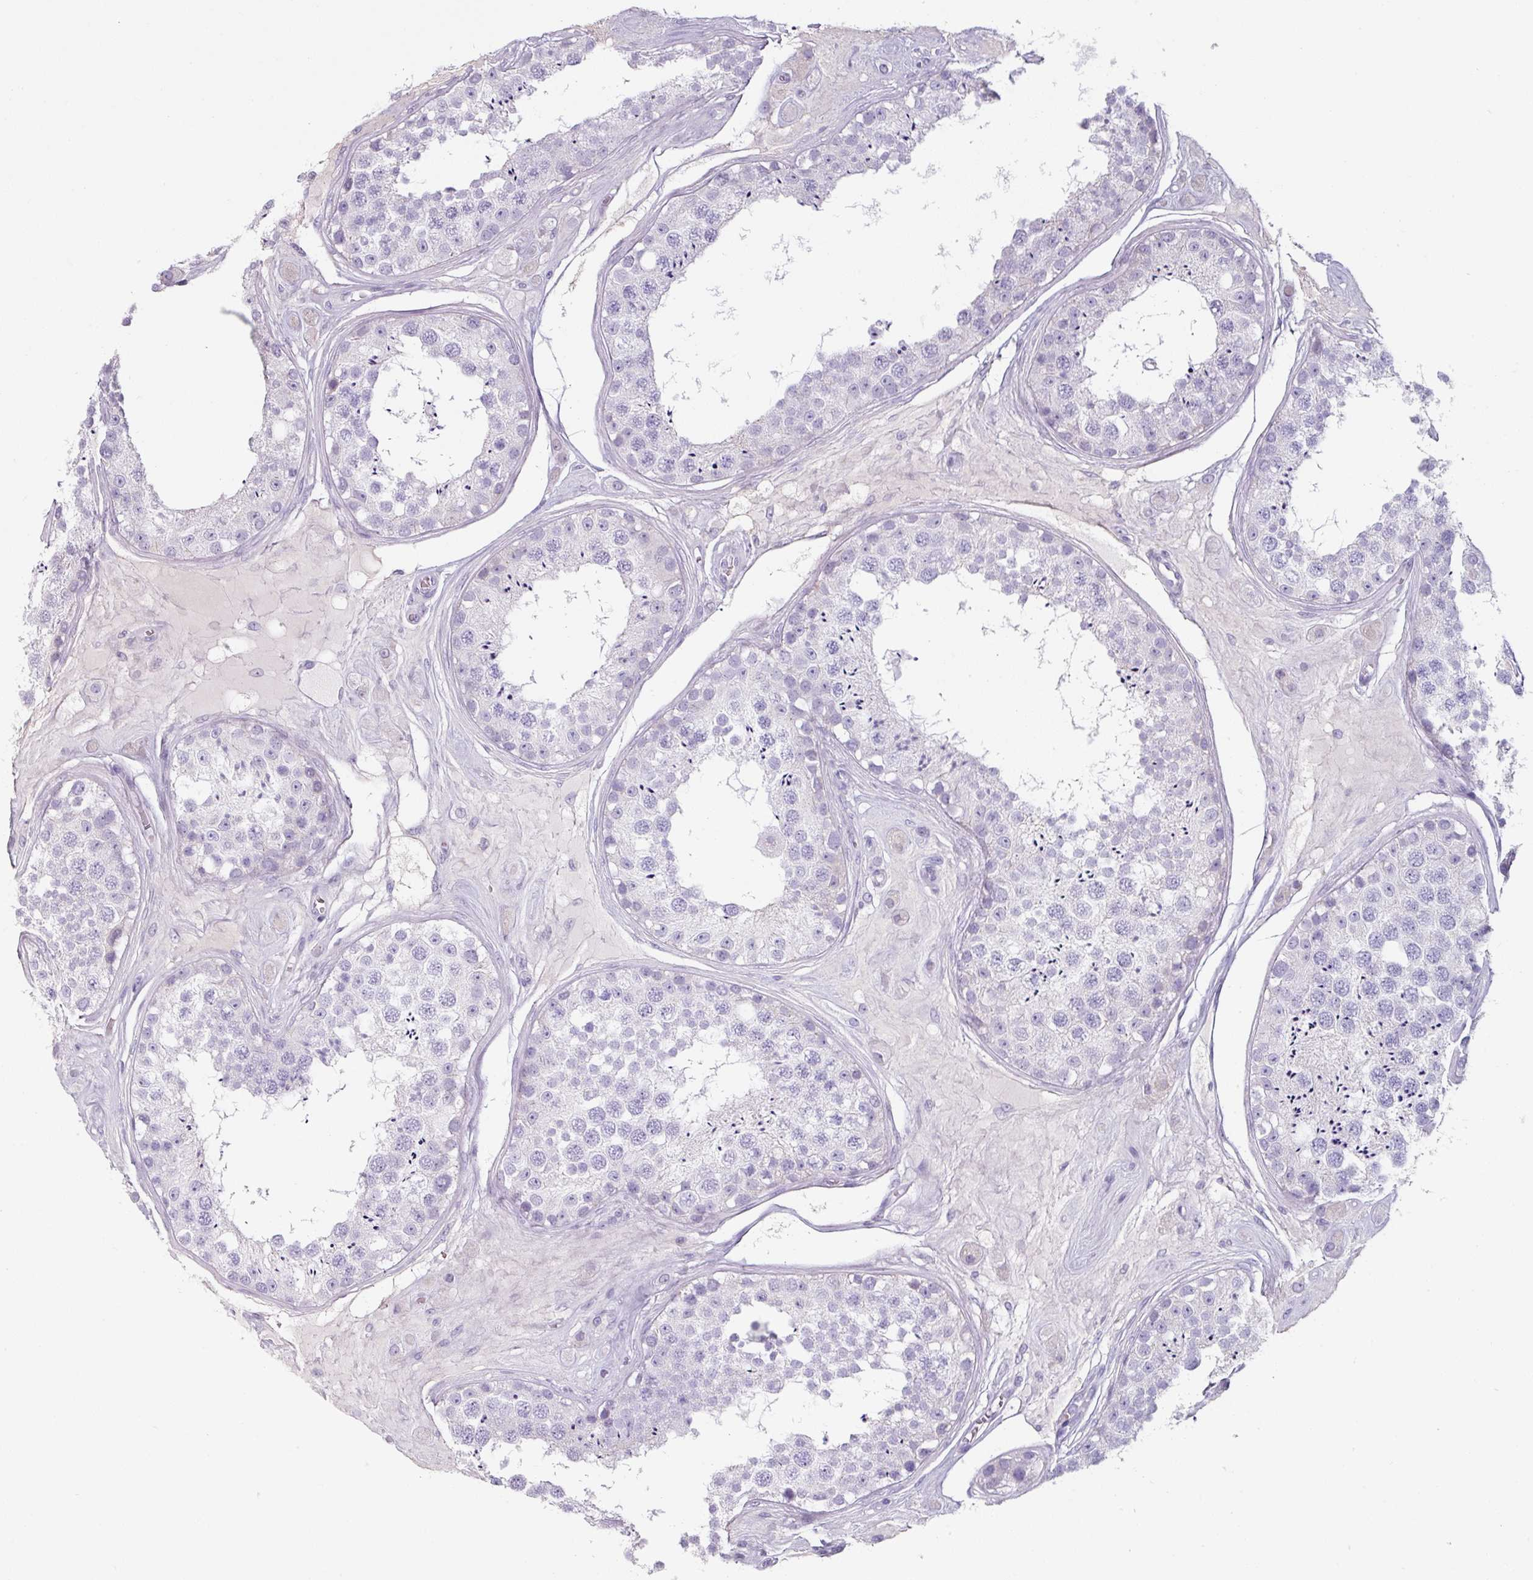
{"staining": {"intensity": "negative", "quantity": "none", "location": "none"}, "tissue": "testis", "cell_type": "Cells in seminiferous ducts", "image_type": "normal", "snomed": [{"axis": "morphology", "description": "Normal tissue, NOS"}, {"axis": "topography", "description": "Testis"}], "caption": "Cells in seminiferous ducts show no significant expression in unremarkable testis. (DAB (3,3'-diaminobenzidine) immunohistochemistry, high magnification).", "gene": "CLCA1", "patient": {"sex": "male", "age": 25}}